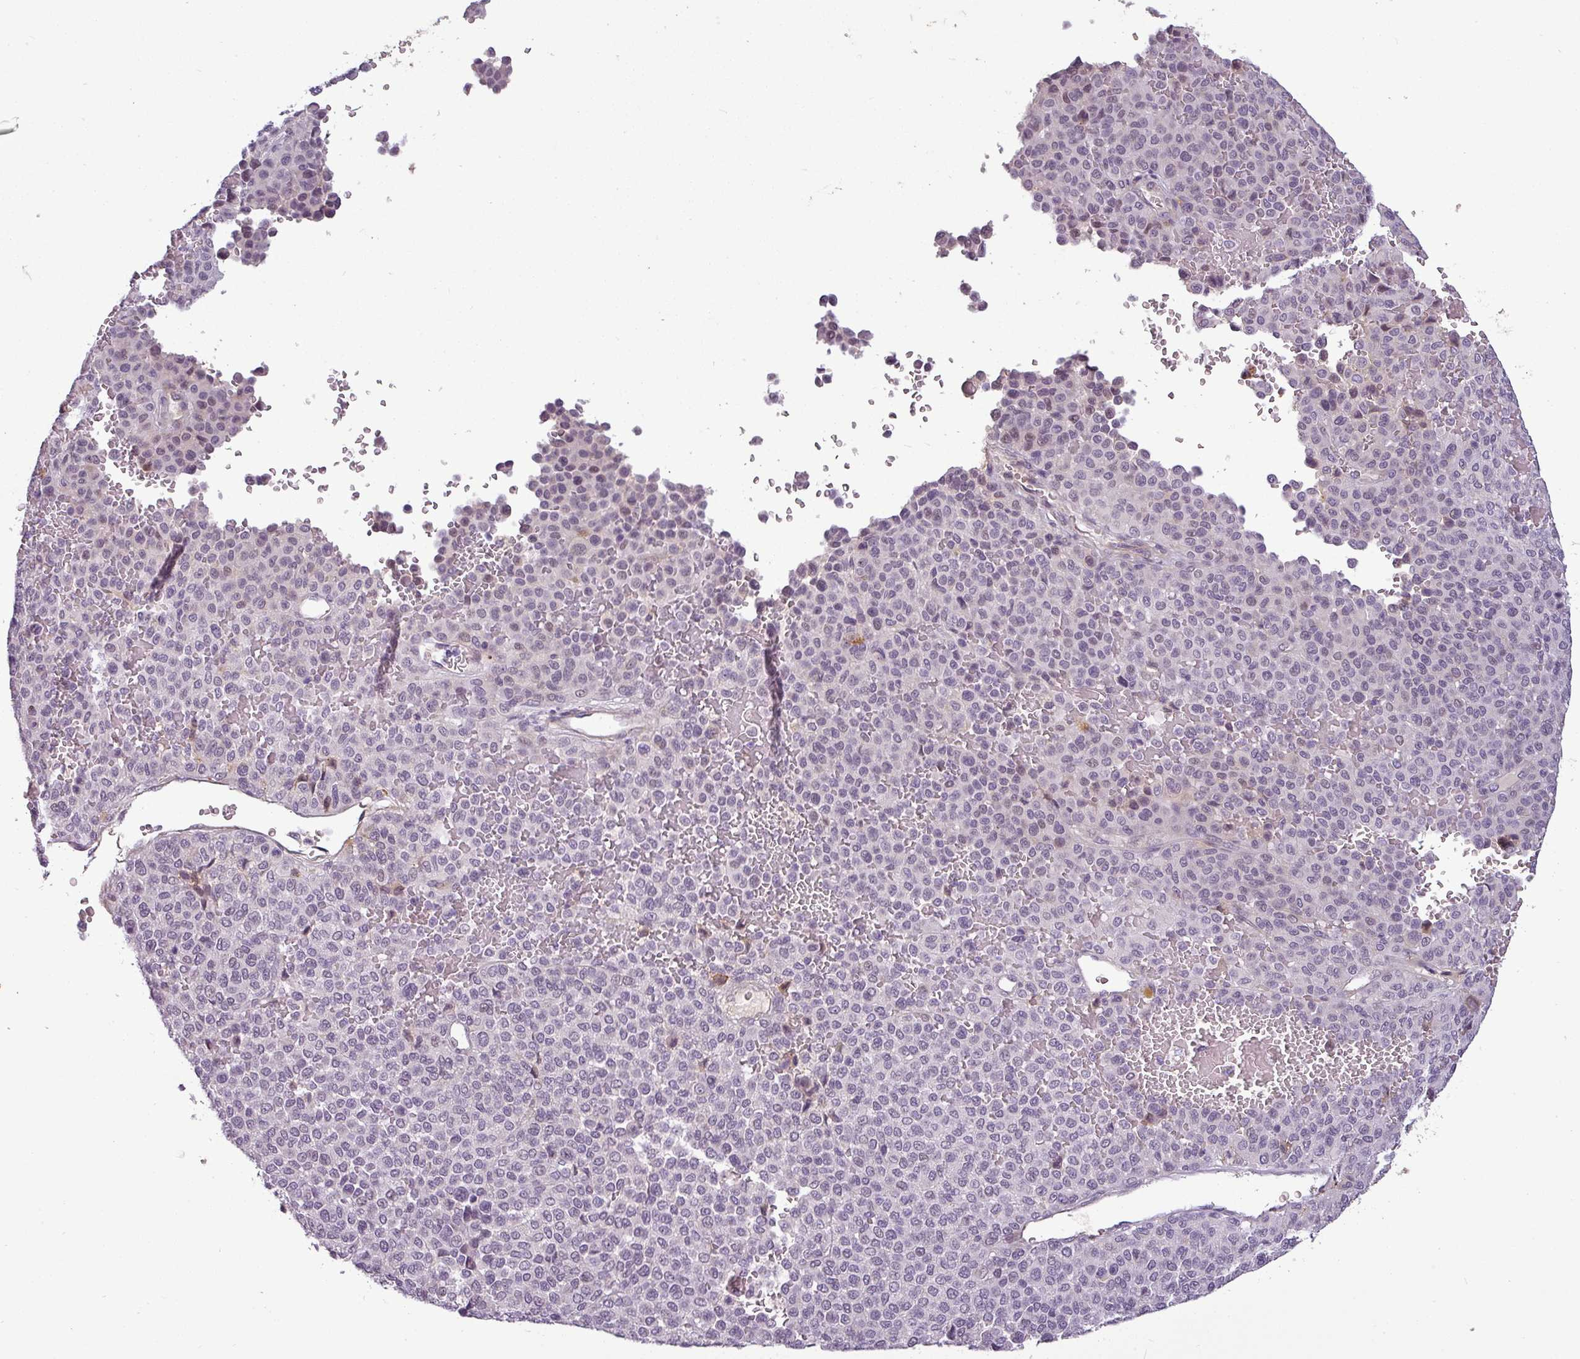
{"staining": {"intensity": "negative", "quantity": "none", "location": "none"}, "tissue": "melanoma", "cell_type": "Tumor cells", "image_type": "cancer", "snomed": [{"axis": "morphology", "description": "Malignant melanoma, Metastatic site"}, {"axis": "topography", "description": "Pancreas"}], "caption": "Immunohistochemistry (IHC) image of neoplastic tissue: human melanoma stained with DAB reveals no significant protein expression in tumor cells.", "gene": "APOC1", "patient": {"sex": "female", "age": 30}}